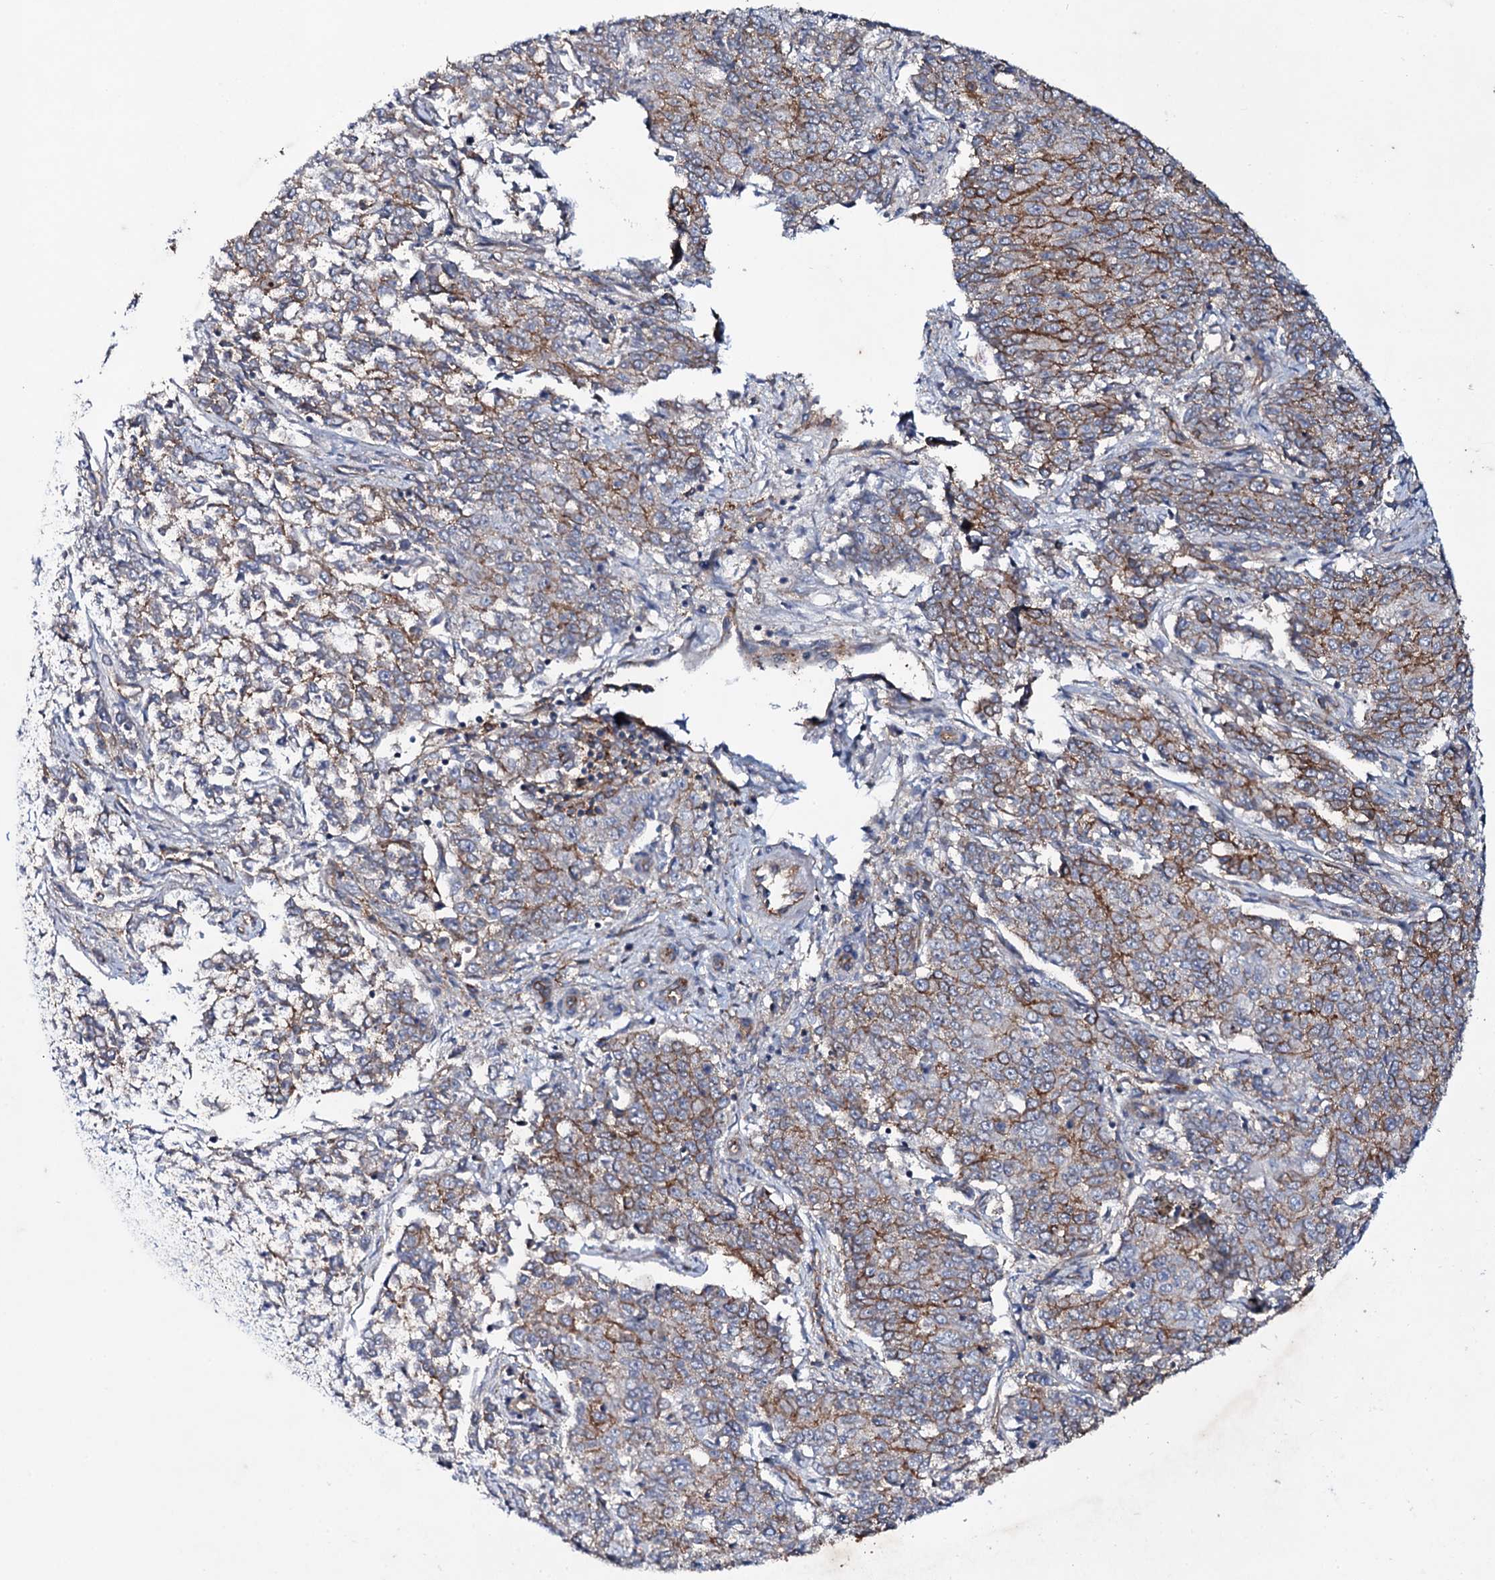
{"staining": {"intensity": "moderate", "quantity": "25%-75%", "location": "cytoplasmic/membranous"}, "tissue": "endometrial cancer", "cell_type": "Tumor cells", "image_type": "cancer", "snomed": [{"axis": "morphology", "description": "Adenocarcinoma, NOS"}, {"axis": "topography", "description": "Endometrium"}], "caption": "IHC image of neoplastic tissue: human endometrial cancer (adenocarcinoma) stained using immunohistochemistry demonstrates medium levels of moderate protein expression localized specifically in the cytoplasmic/membranous of tumor cells, appearing as a cytoplasmic/membranous brown color.", "gene": "SNAP23", "patient": {"sex": "female", "age": 50}}